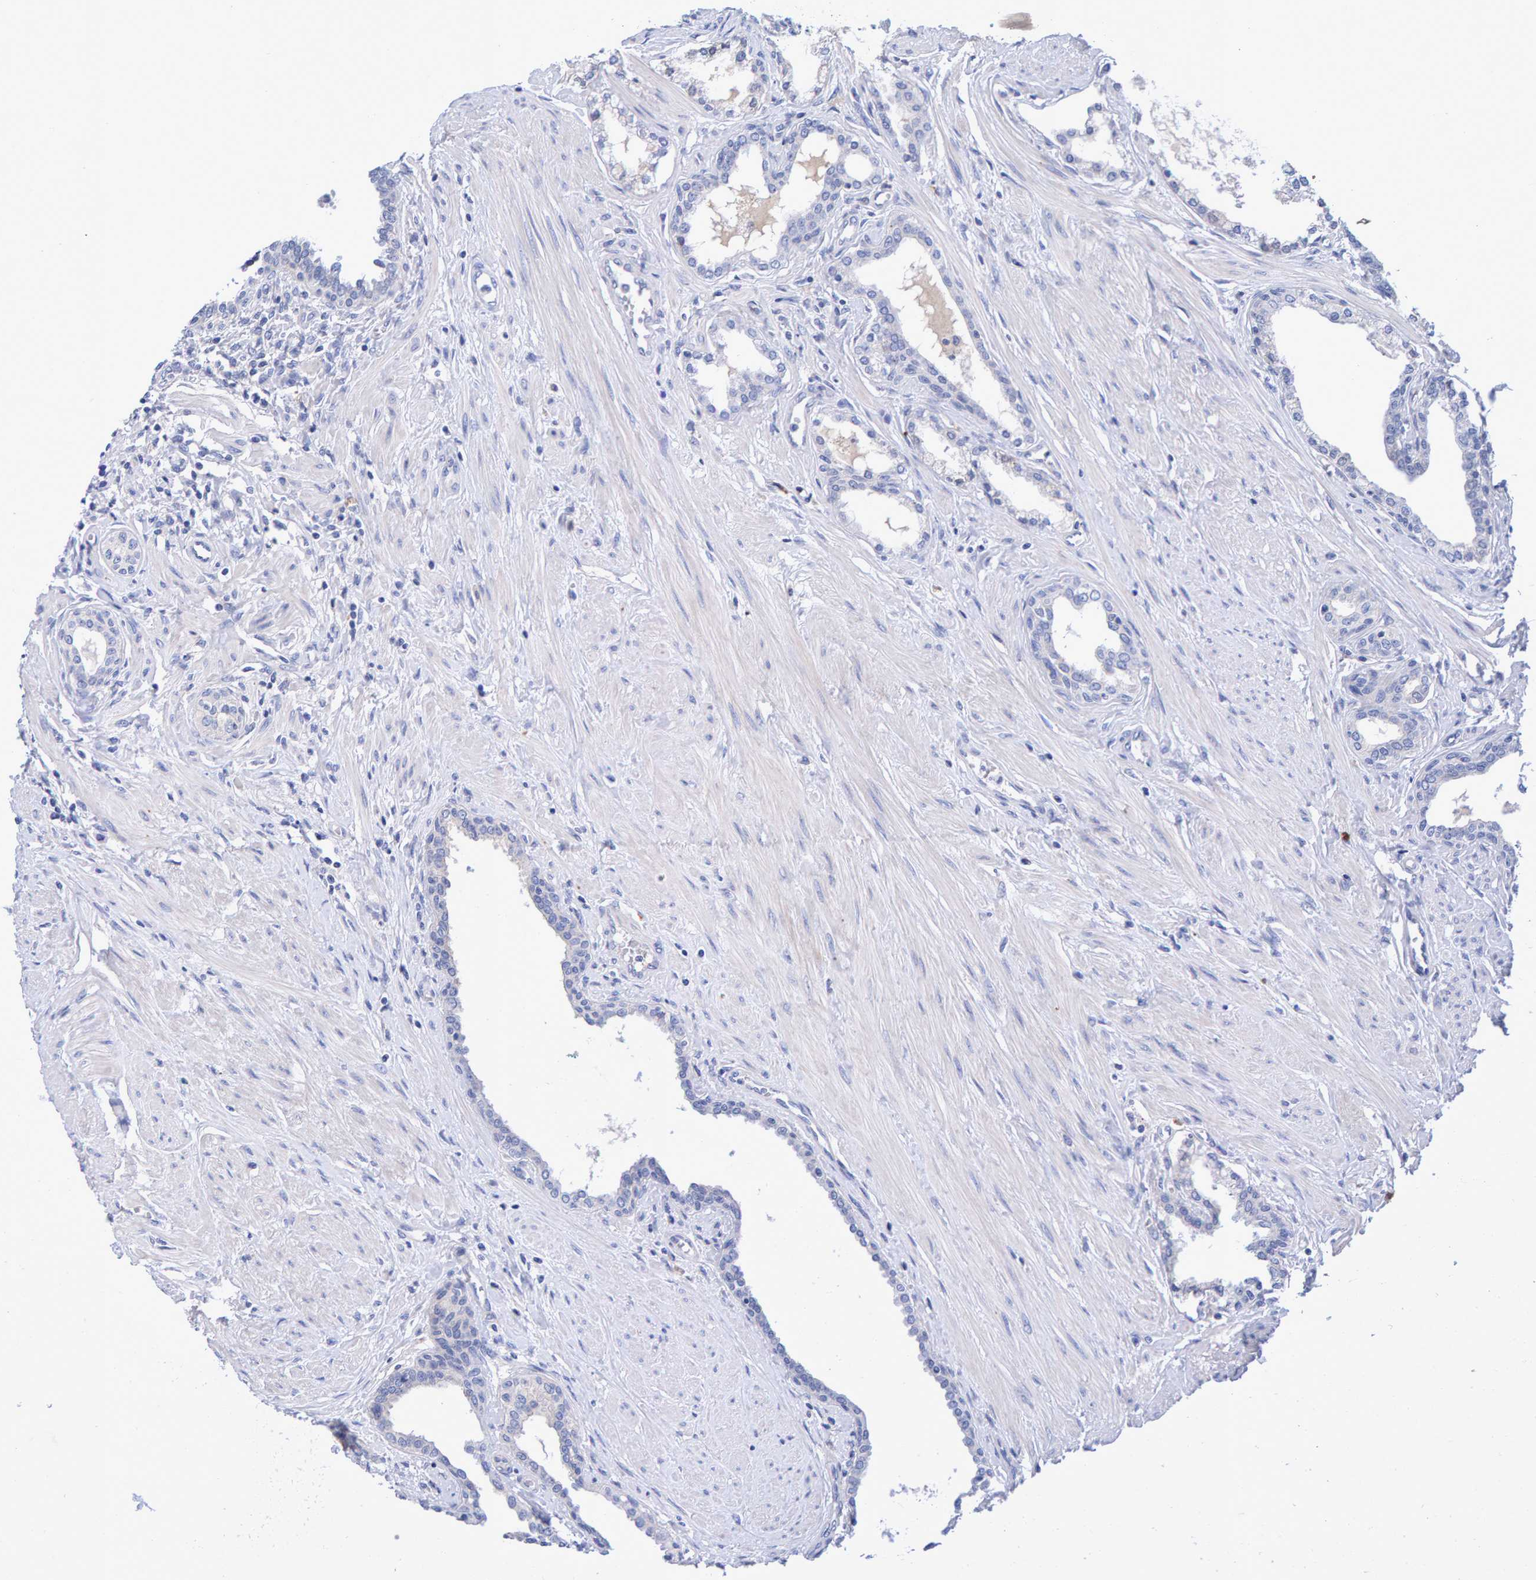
{"staining": {"intensity": "negative", "quantity": "none", "location": "none"}, "tissue": "prostate cancer", "cell_type": "Tumor cells", "image_type": "cancer", "snomed": [{"axis": "morphology", "description": "Adenocarcinoma, High grade"}, {"axis": "topography", "description": "Prostate"}], "caption": "This is an immunohistochemistry micrograph of adenocarcinoma (high-grade) (prostate). There is no positivity in tumor cells.", "gene": "EFR3A", "patient": {"sex": "male", "age": 52}}